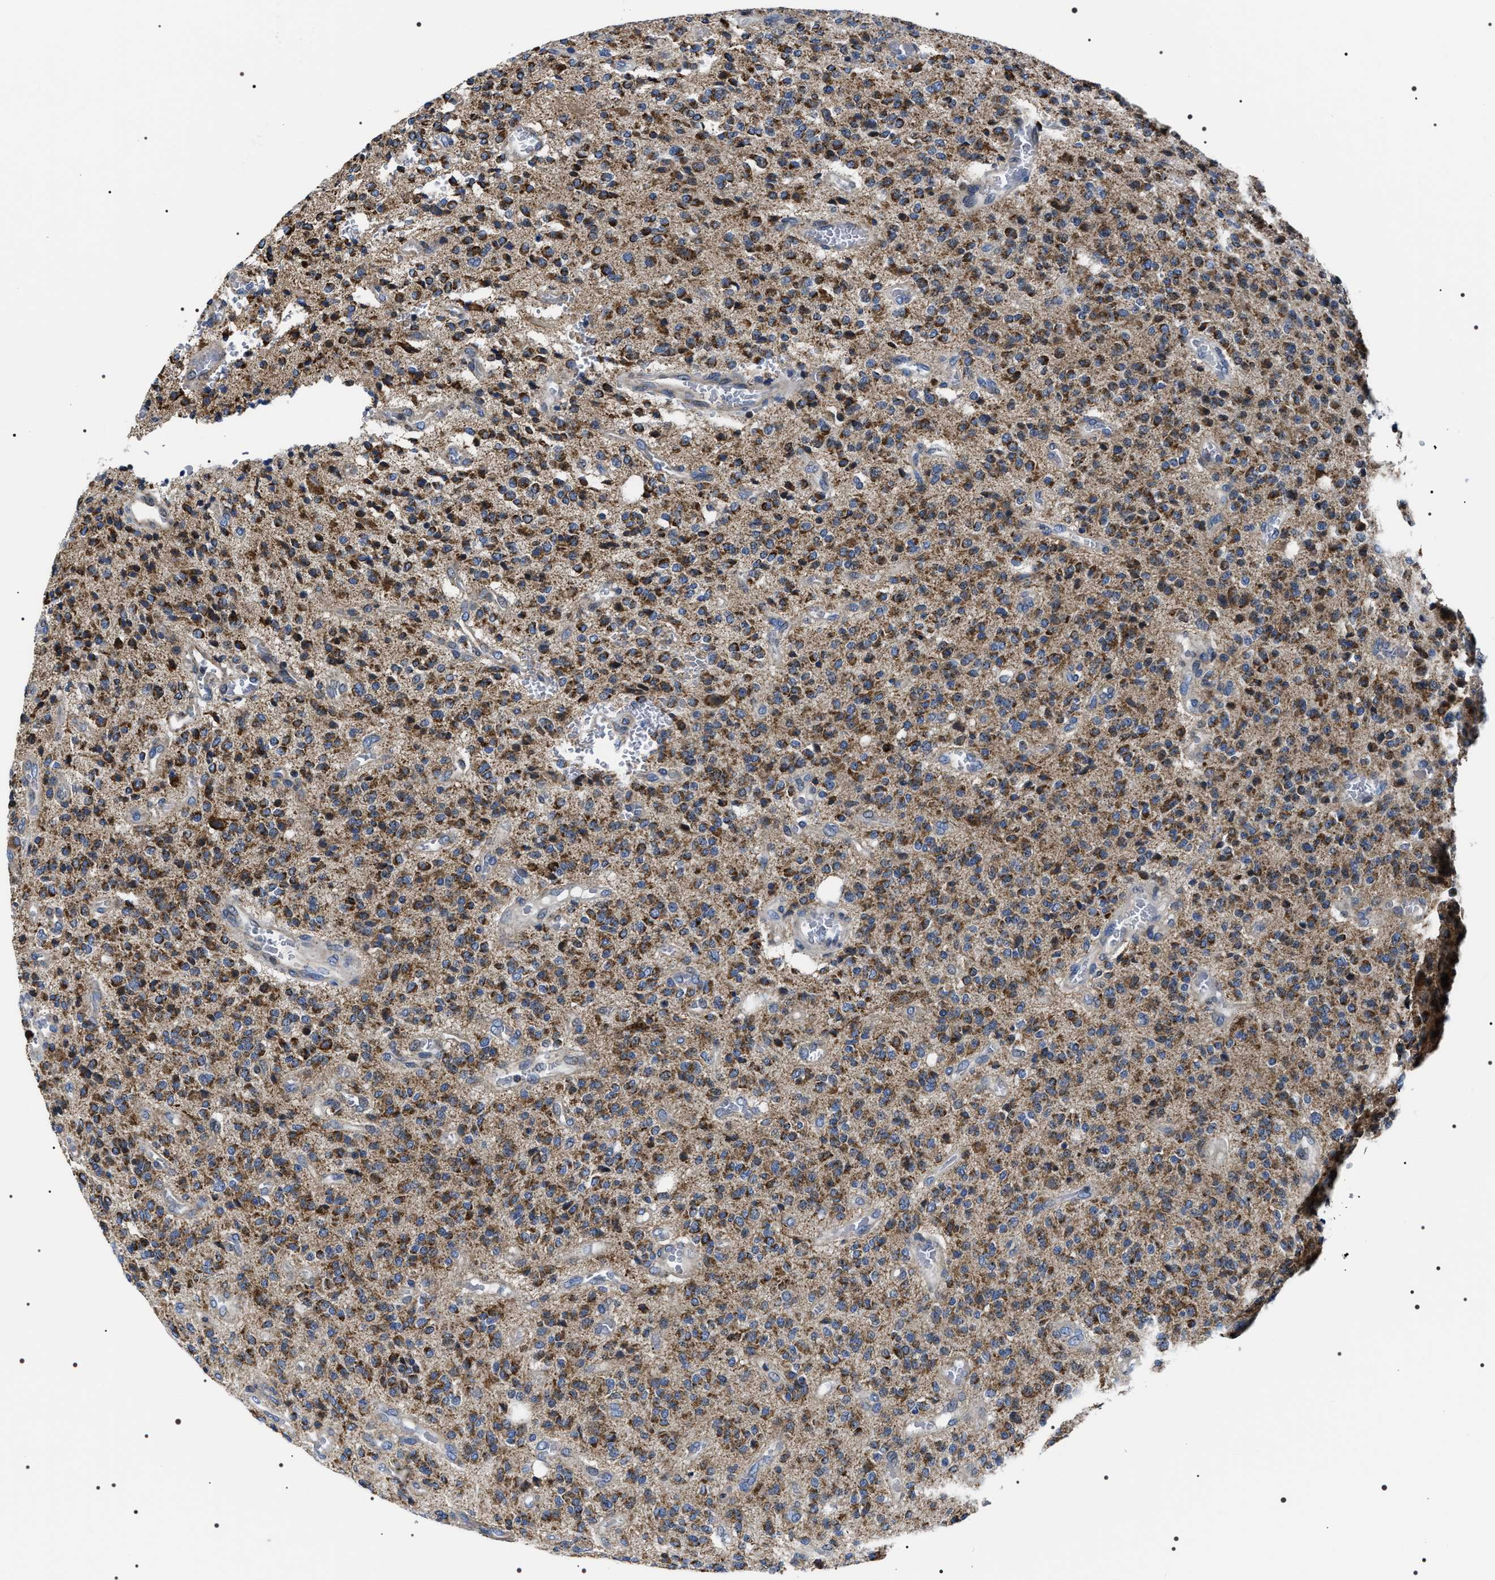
{"staining": {"intensity": "moderate", "quantity": ">75%", "location": "cytoplasmic/membranous"}, "tissue": "glioma", "cell_type": "Tumor cells", "image_type": "cancer", "snomed": [{"axis": "morphology", "description": "Glioma, malignant, High grade"}, {"axis": "topography", "description": "Brain"}], "caption": "The micrograph displays a brown stain indicating the presence of a protein in the cytoplasmic/membranous of tumor cells in malignant glioma (high-grade).", "gene": "NTMT1", "patient": {"sex": "male", "age": 34}}